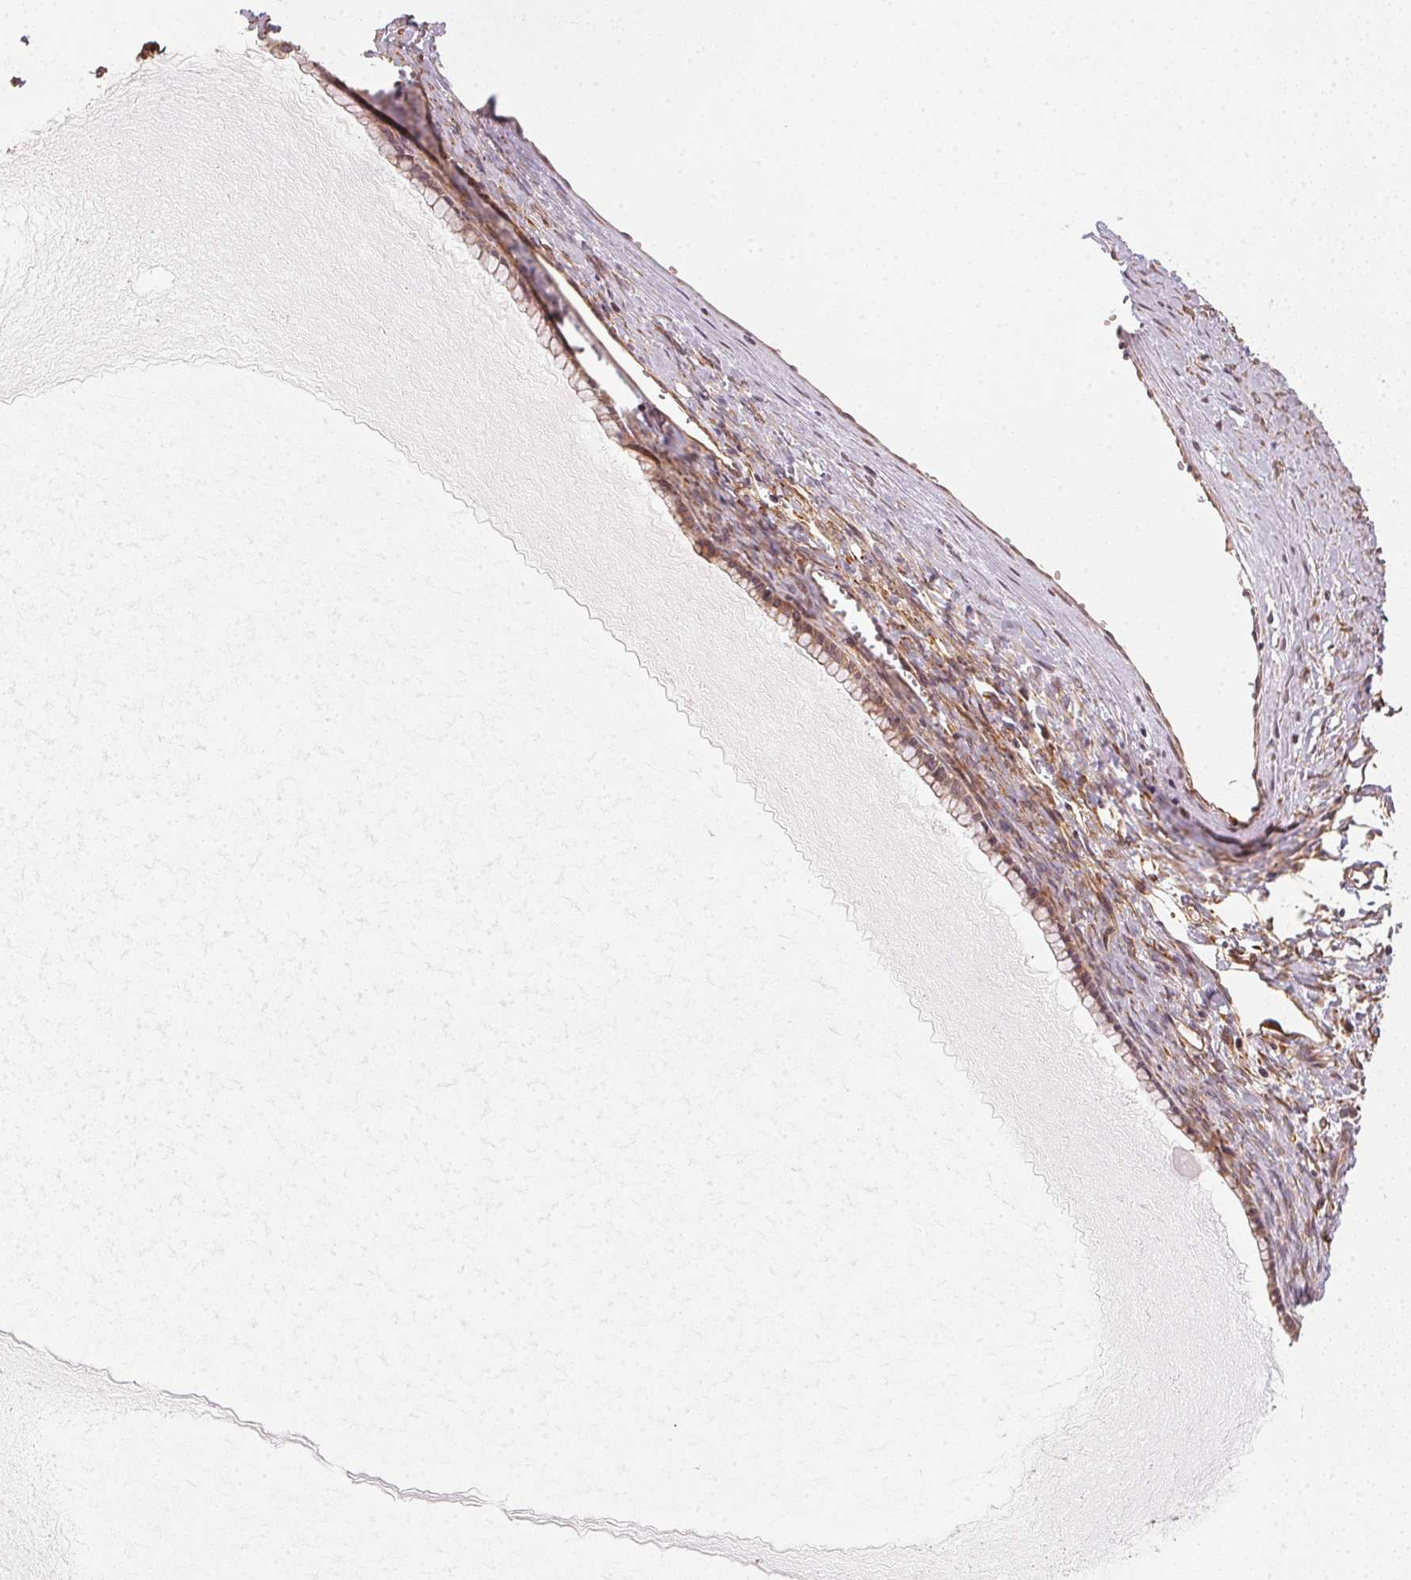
{"staining": {"intensity": "weak", "quantity": ">75%", "location": "cytoplasmic/membranous"}, "tissue": "ovarian cancer", "cell_type": "Tumor cells", "image_type": "cancer", "snomed": [{"axis": "morphology", "description": "Cystadenocarcinoma, mucinous, NOS"}, {"axis": "topography", "description": "Ovary"}], "caption": "Protein analysis of mucinous cystadenocarcinoma (ovarian) tissue demonstrates weak cytoplasmic/membranous staining in approximately >75% of tumor cells.", "gene": "STRN4", "patient": {"sex": "female", "age": 41}}